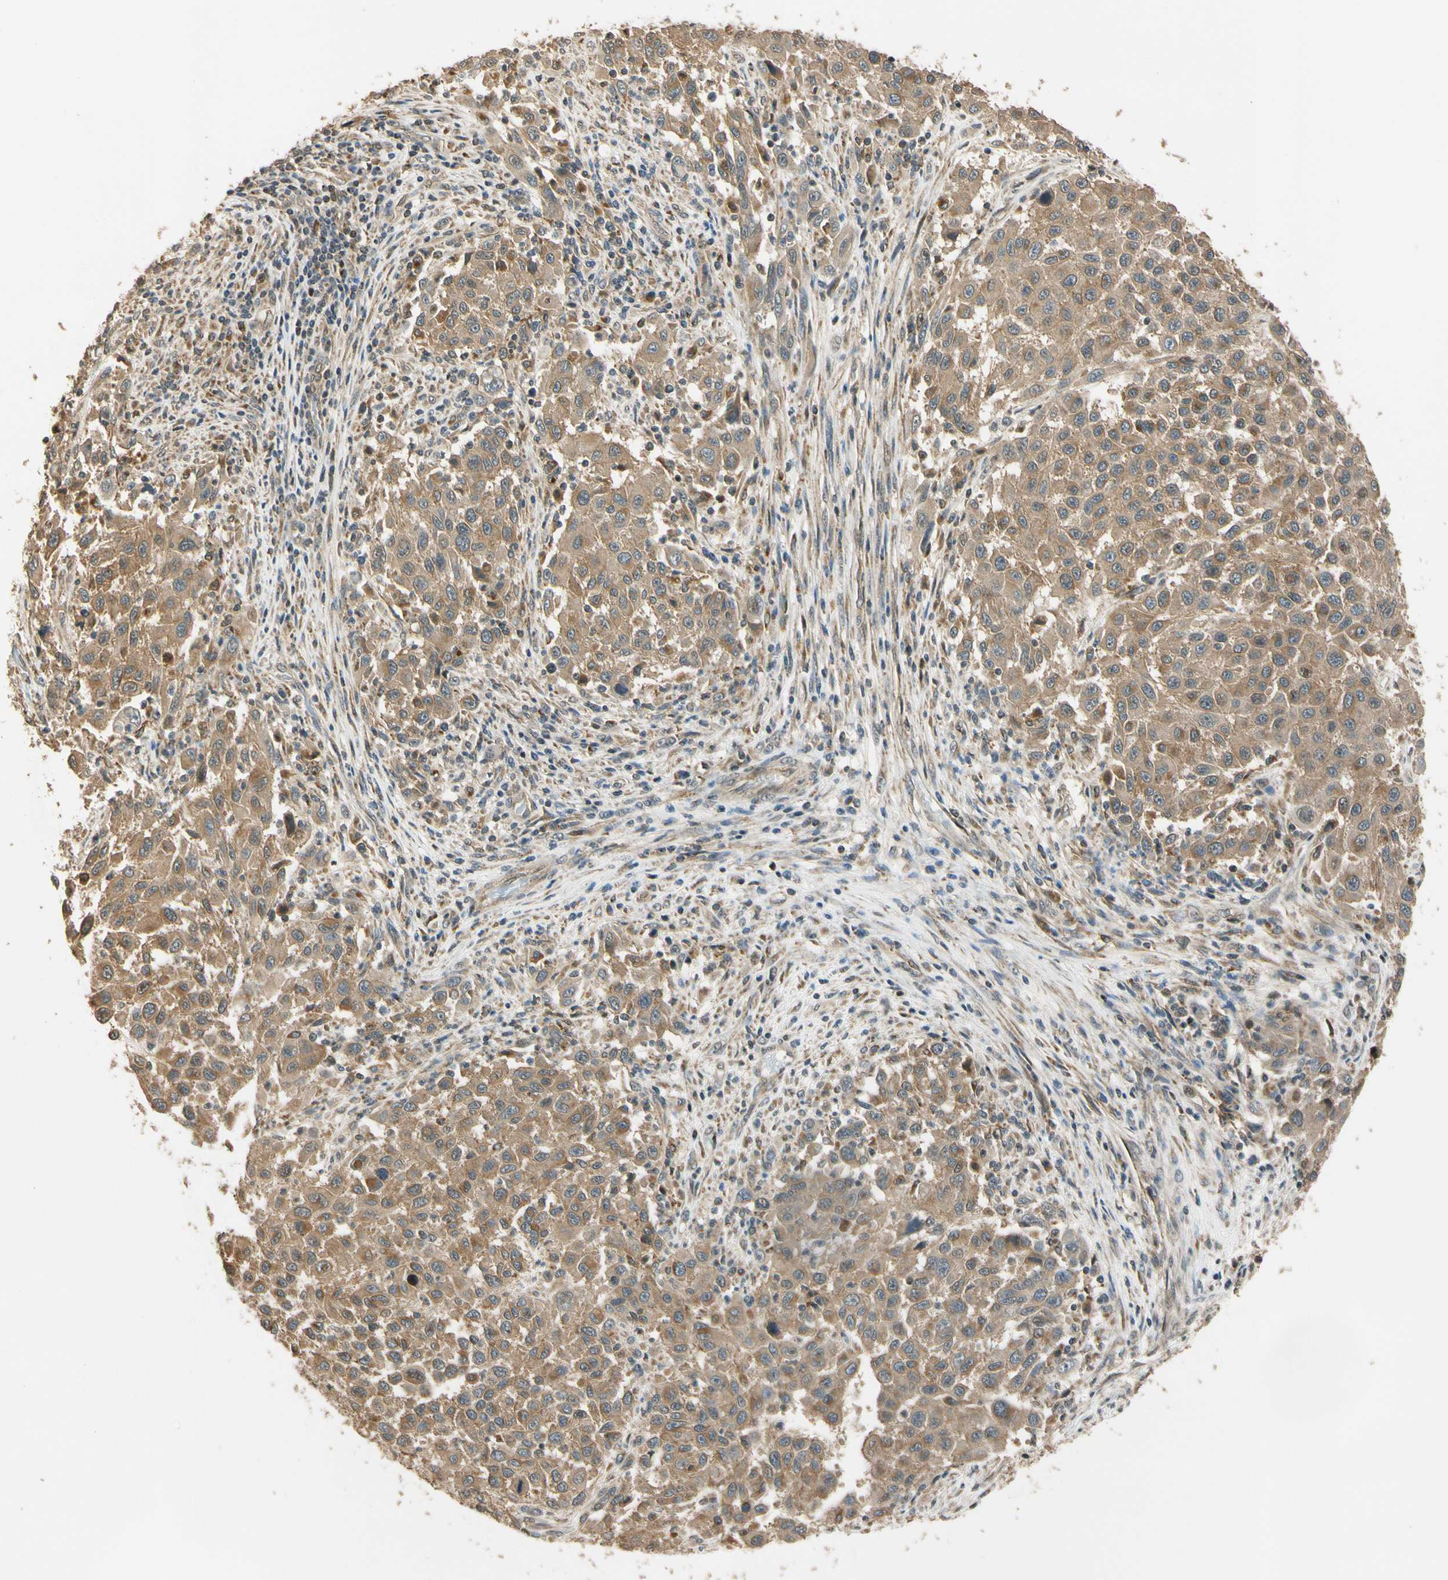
{"staining": {"intensity": "moderate", "quantity": ">75%", "location": "cytoplasmic/membranous"}, "tissue": "melanoma", "cell_type": "Tumor cells", "image_type": "cancer", "snomed": [{"axis": "morphology", "description": "Malignant melanoma, Metastatic site"}, {"axis": "topography", "description": "Lymph node"}], "caption": "Protein expression analysis of human malignant melanoma (metastatic site) reveals moderate cytoplasmic/membranous staining in approximately >75% of tumor cells.", "gene": "LAMTOR1", "patient": {"sex": "male", "age": 61}}